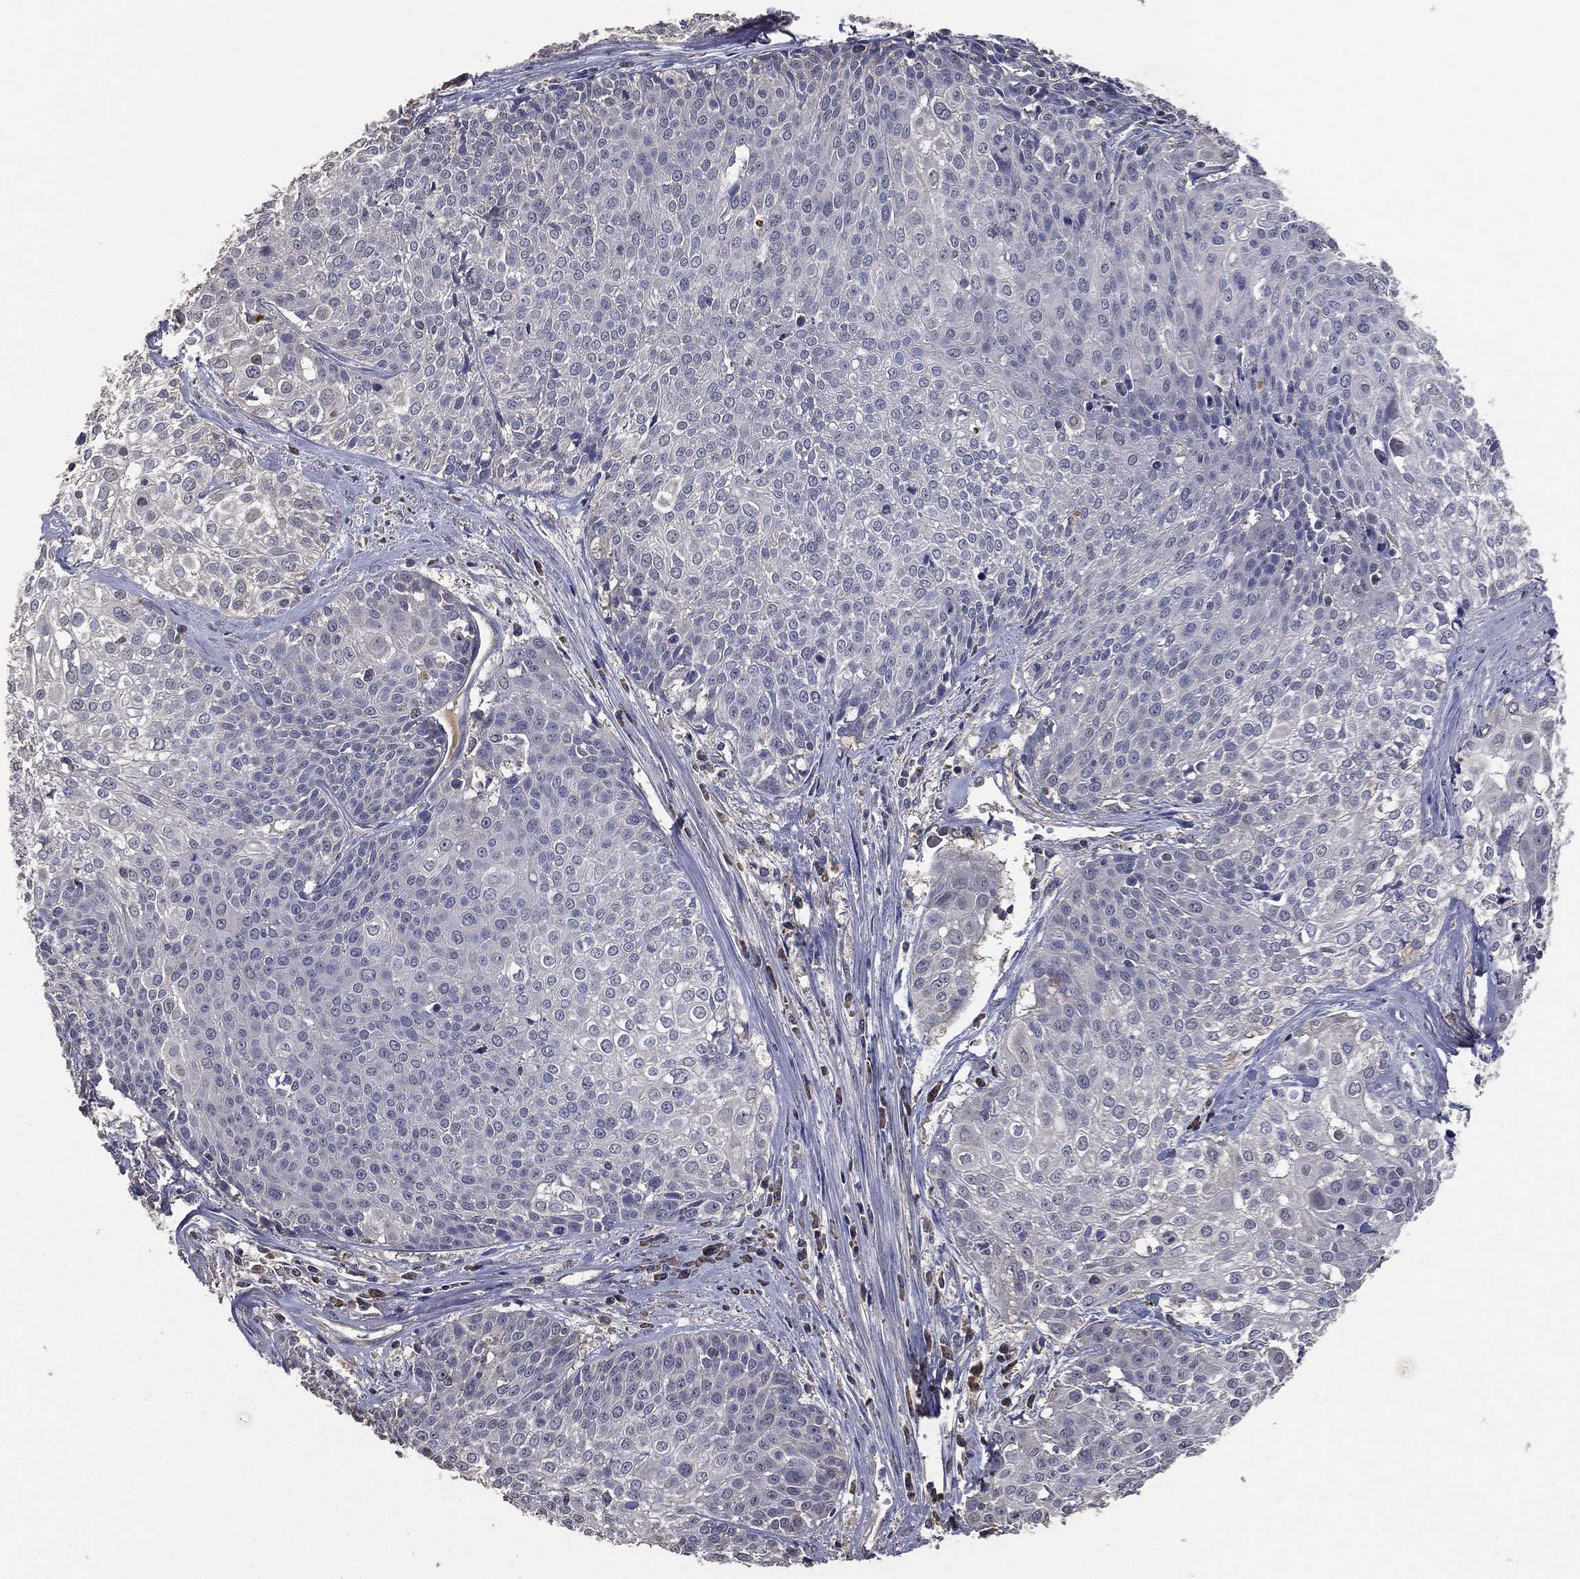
{"staining": {"intensity": "negative", "quantity": "none", "location": "none"}, "tissue": "cervical cancer", "cell_type": "Tumor cells", "image_type": "cancer", "snomed": [{"axis": "morphology", "description": "Squamous cell carcinoma, NOS"}, {"axis": "topography", "description": "Cervix"}], "caption": "The photomicrograph reveals no staining of tumor cells in cervical cancer (squamous cell carcinoma). The staining was performed using DAB to visualize the protein expression in brown, while the nuclei were stained in blue with hematoxylin (Magnification: 20x).", "gene": "SNAP25", "patient": {"sex": "female", "age": 39}}